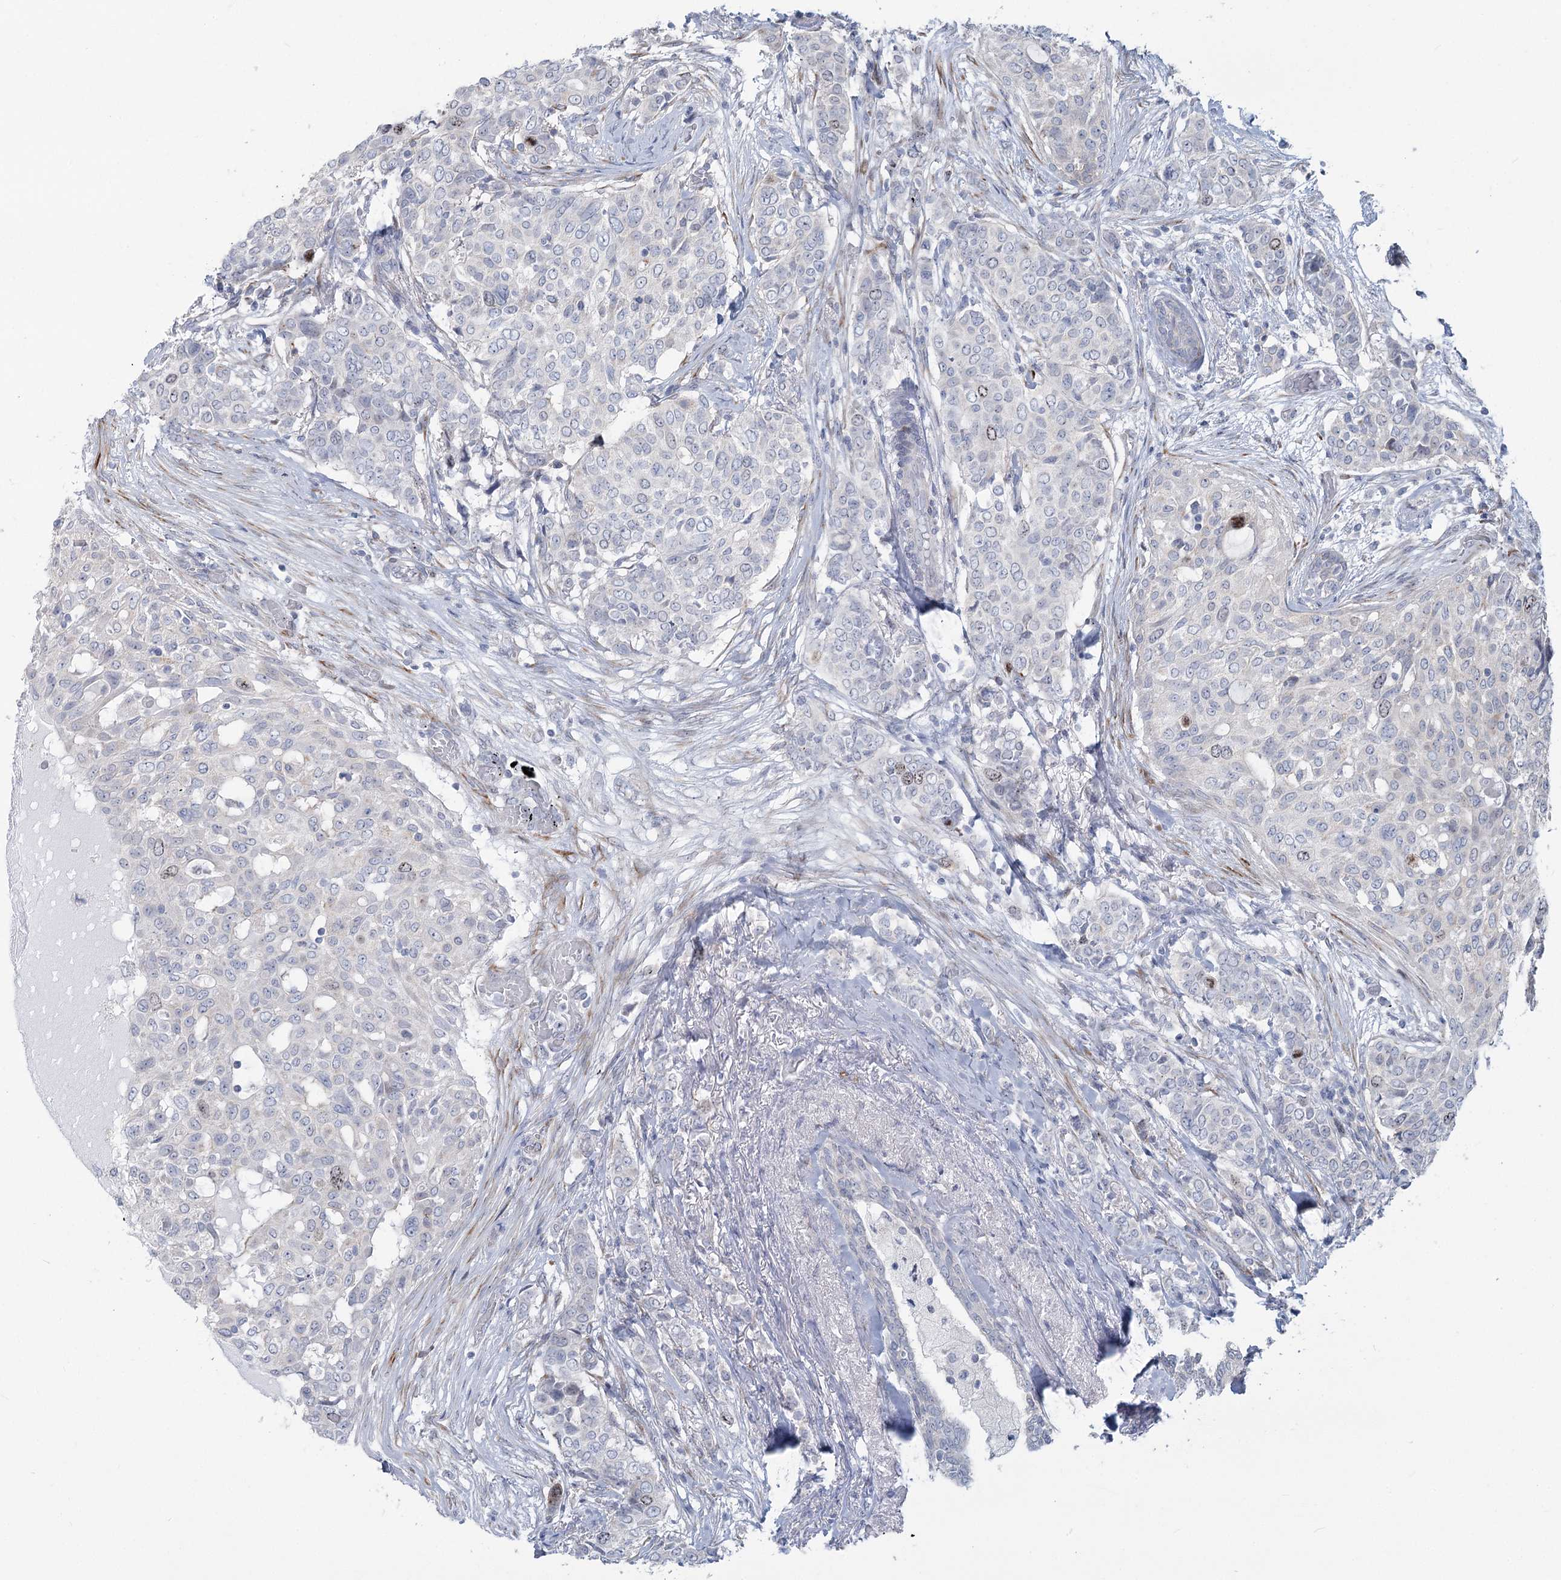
{"staining": {"intensity": "weak", "quantity": "<25%", "location": "nuclear"}, "tissue": "breast cancer", "cell_type": "Tumor cells", "image_type": "cancer", "snomed": [{"axis": "morphology", "description": "Lobular carcinoma"}, {"axis": "topography", "description": "Breast"}], "caption": "Breast cancer (lobular carcinoma) stained for a protein using IHC displays no expression tumor cells.", "gene": "ABITRAM", "patient": {"sex": "female", "age": 51}}